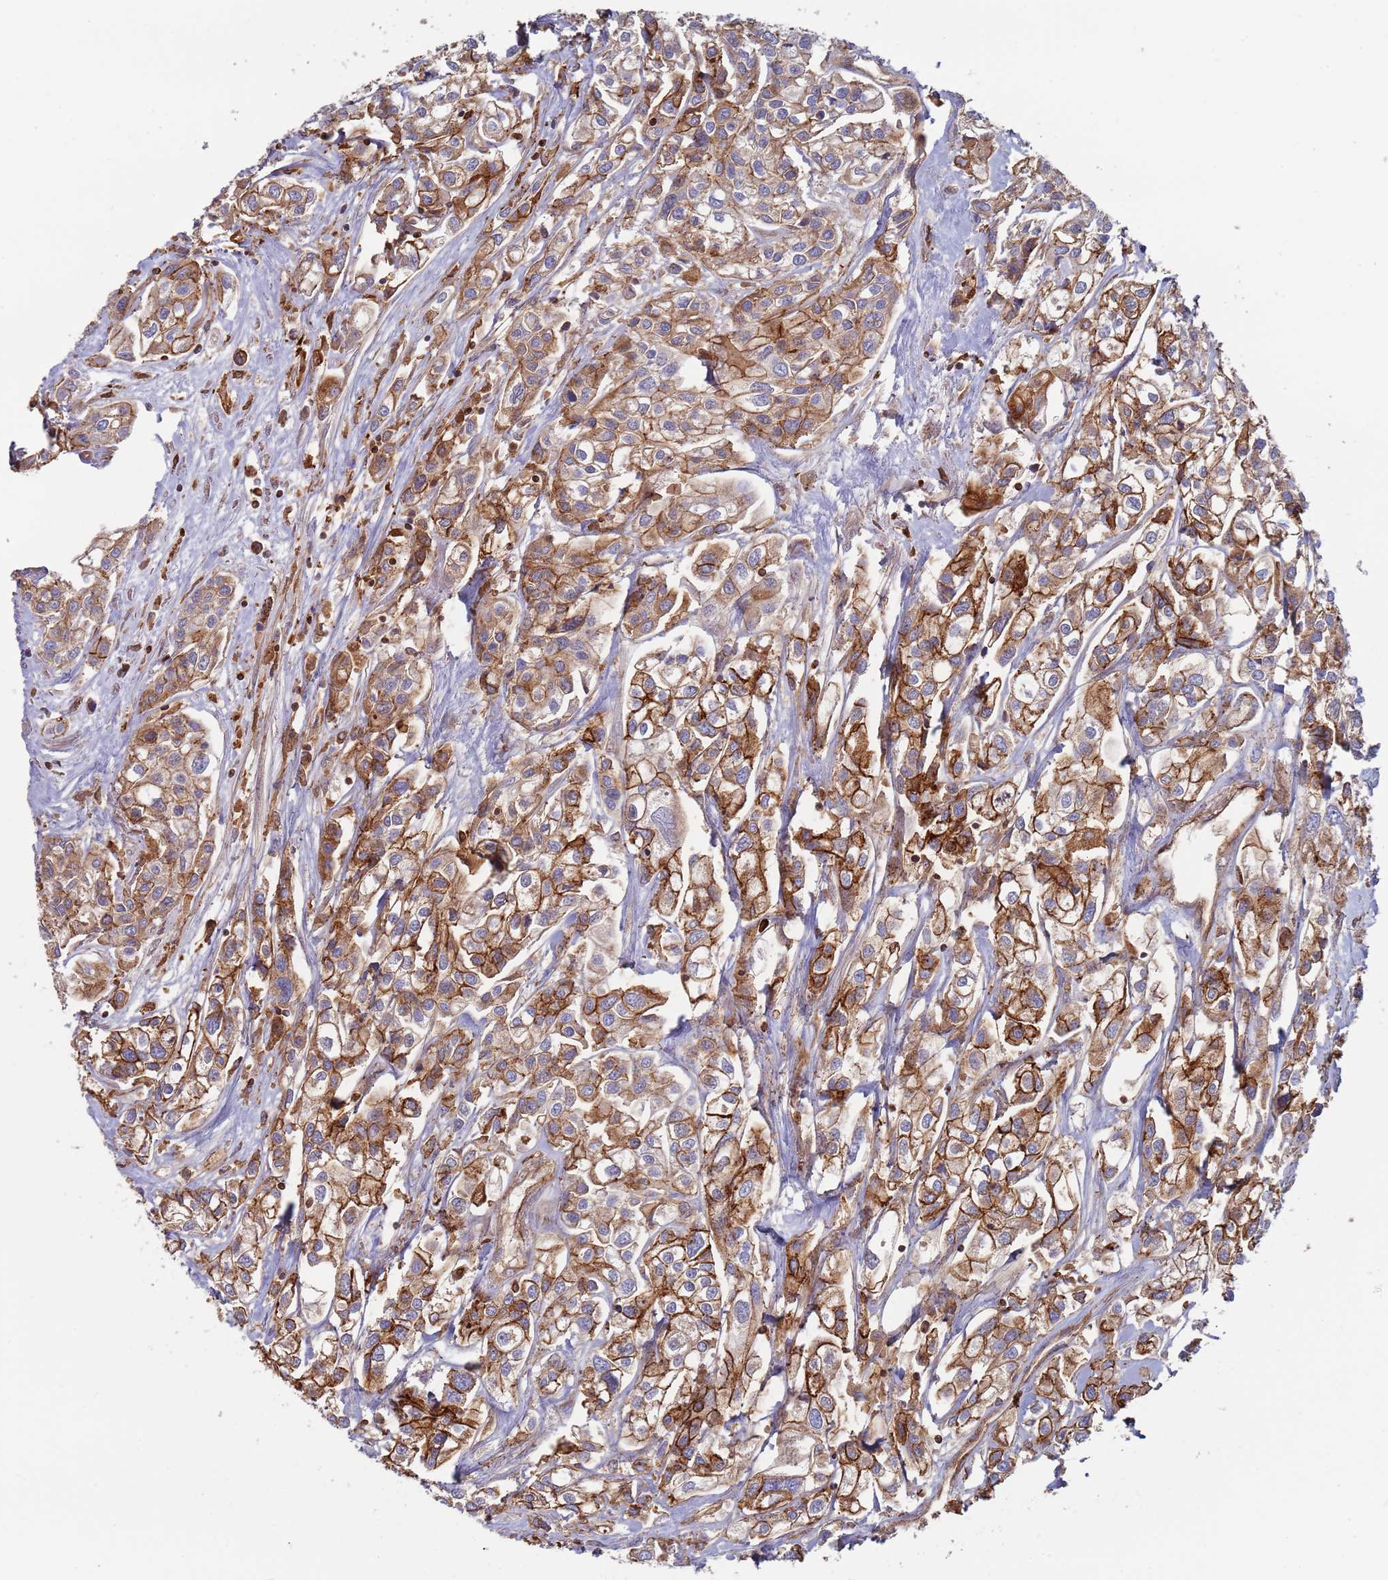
{"staining": {"intensity": "strong", "quantity": ">75%", "location": "cytoplasmic/membranous"}, "tissue": "urothelial cancer", "cell_type": "Tumor cells", "image_type": "cancer", "snomed": [{"axis": "morphology", "description": "Urothelial carcinoma, High grade"}, {"axis": "topography", "description": "Urinary bladder"}], "caption": "Protein expression analysis of human high-grade urothelial carcinoma reveals strong cytoplasmic/membranous expression in about >75% of tumor cells. Nuclei are stained in blue.", "gene": "MALRD1", "patient": {"sex": "male", "age": 67}}